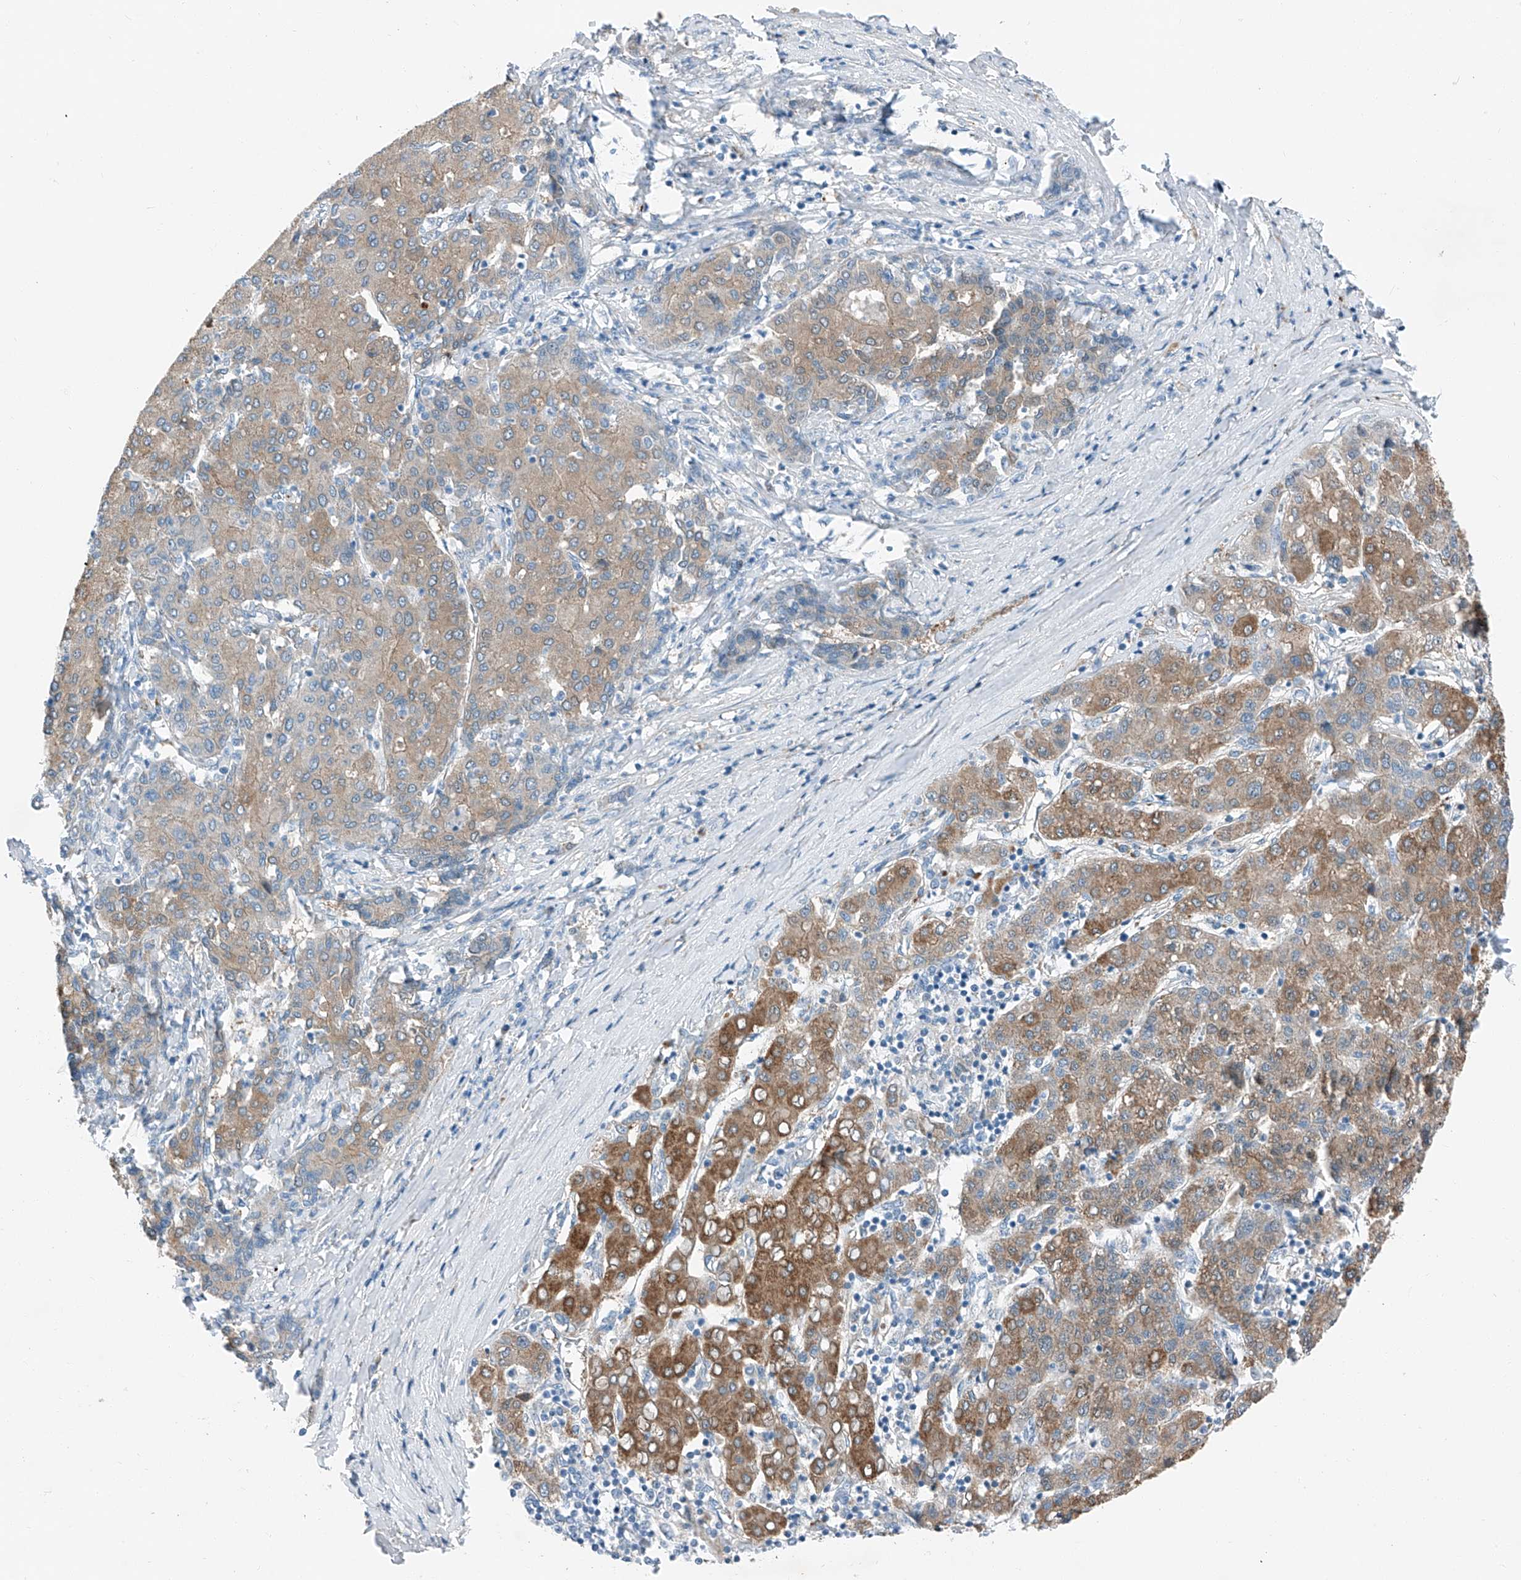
{"staining": {"intensity": "moderate", "quantity": ">75%", "location": "cytoplasmic/membranous"}, "tissue": "liver cancer", "cell_type": "Tumor cells", "image_type": "cancer", "snomed": [{"axis": "morphology", "description": "Carcinoma, Hepatocellular, NOS"}, {"axis": "topography", "description": "Liver"}], "caption": "A micrograph showing moderate cytoplasmic/membranous expression in about >75% of tumor cells in hepatocellular carcinoma (liver), as visualized by brown immunohistochemical staining.", "gene": "MDGA1", "patient": {"sex": "male", "age": 65}}